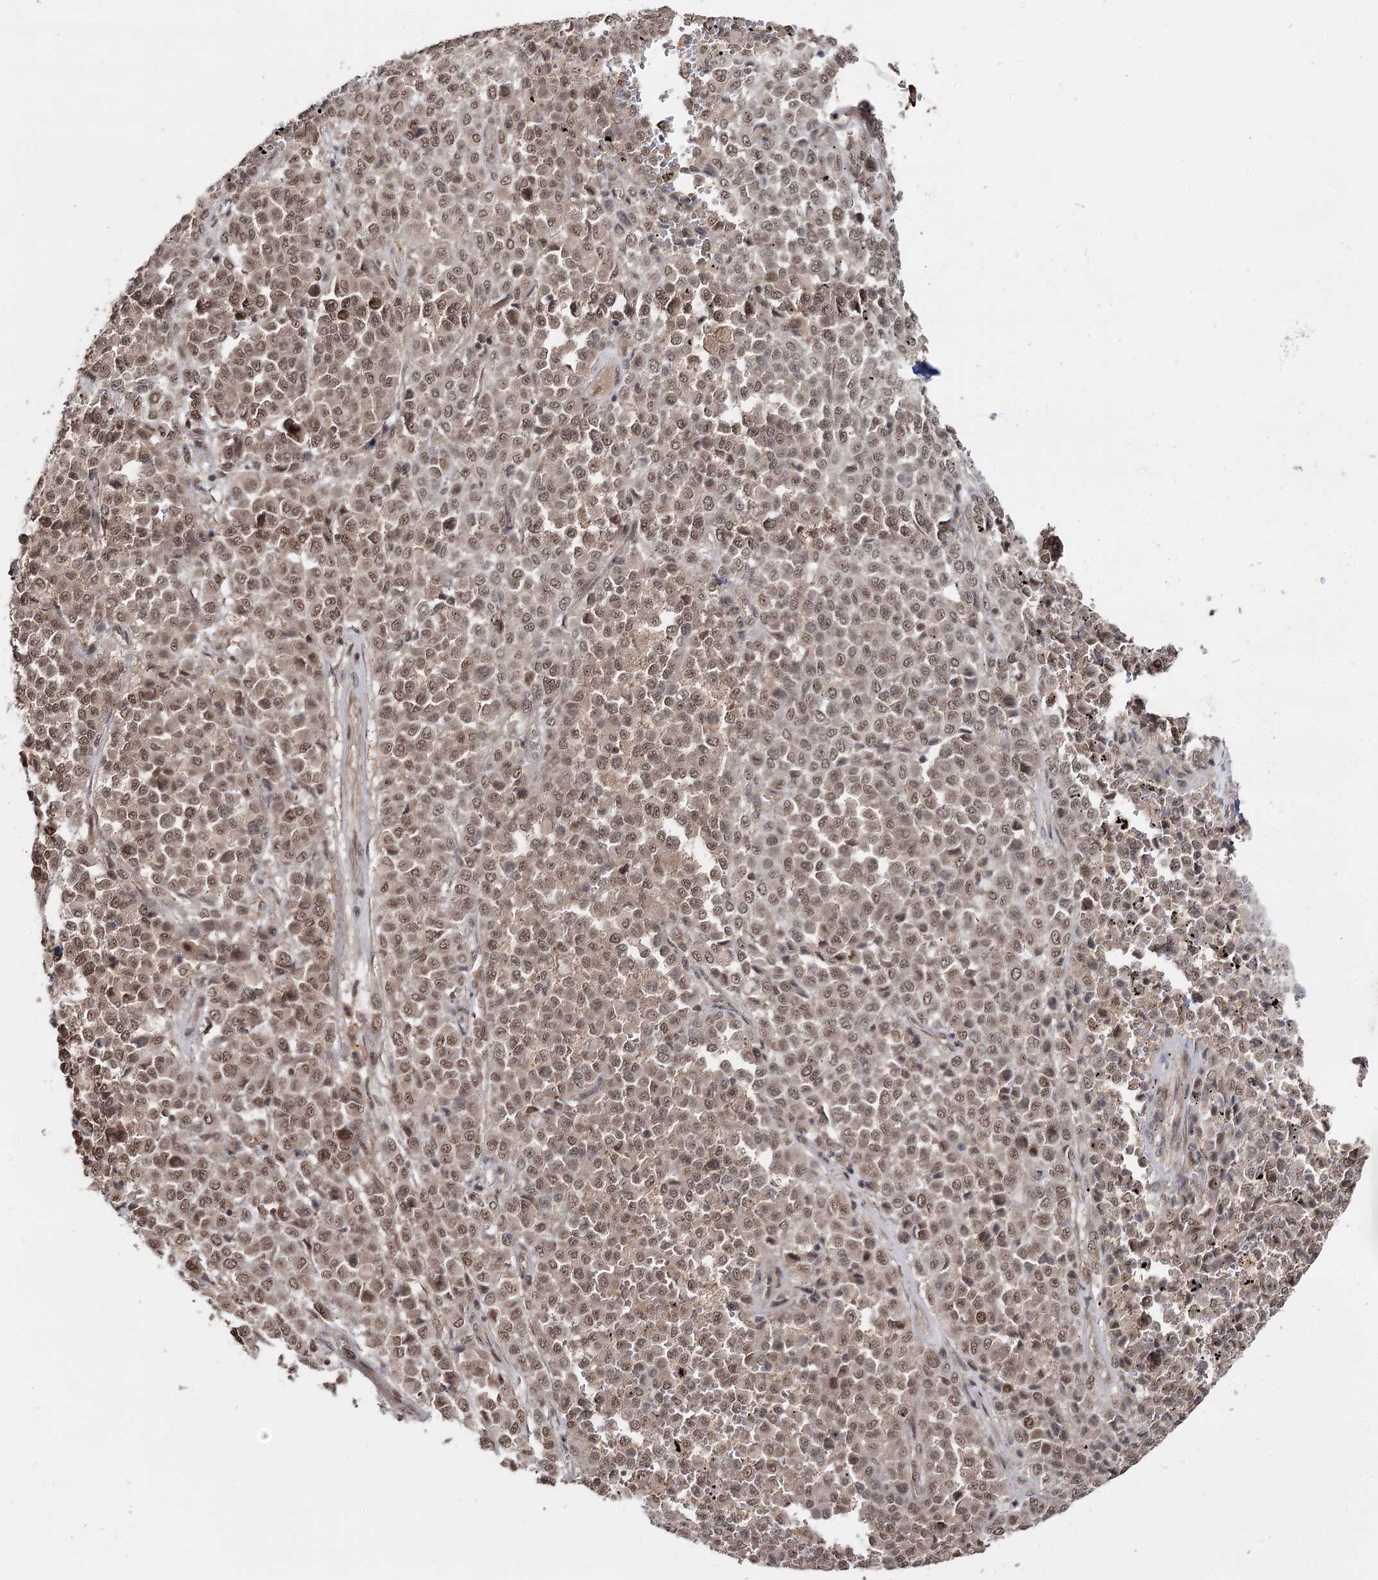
{"staining": {"intensity": "moderate", "quantity": ">75%", "location": "cytoplasmic/membranous,nuclear"}, "tissue": "melanoma", "cell_type": "Tumor cells", "image_type": "cancer", "snomed": [{"axis": "morphology", "description": "Malignant melanoma, Metastatic site"}, {"axis": "topography", "description": "Pancreas"}], "caption": "Malignant melanoma (metastatic site) stained with immunohistochemistry demonstrates moderate cytoplasmic/membranous and nuclear expression in about >75% of tumor cells.", "gene": "FAM53B", "patient": {"sex": "female", "age": 30}}